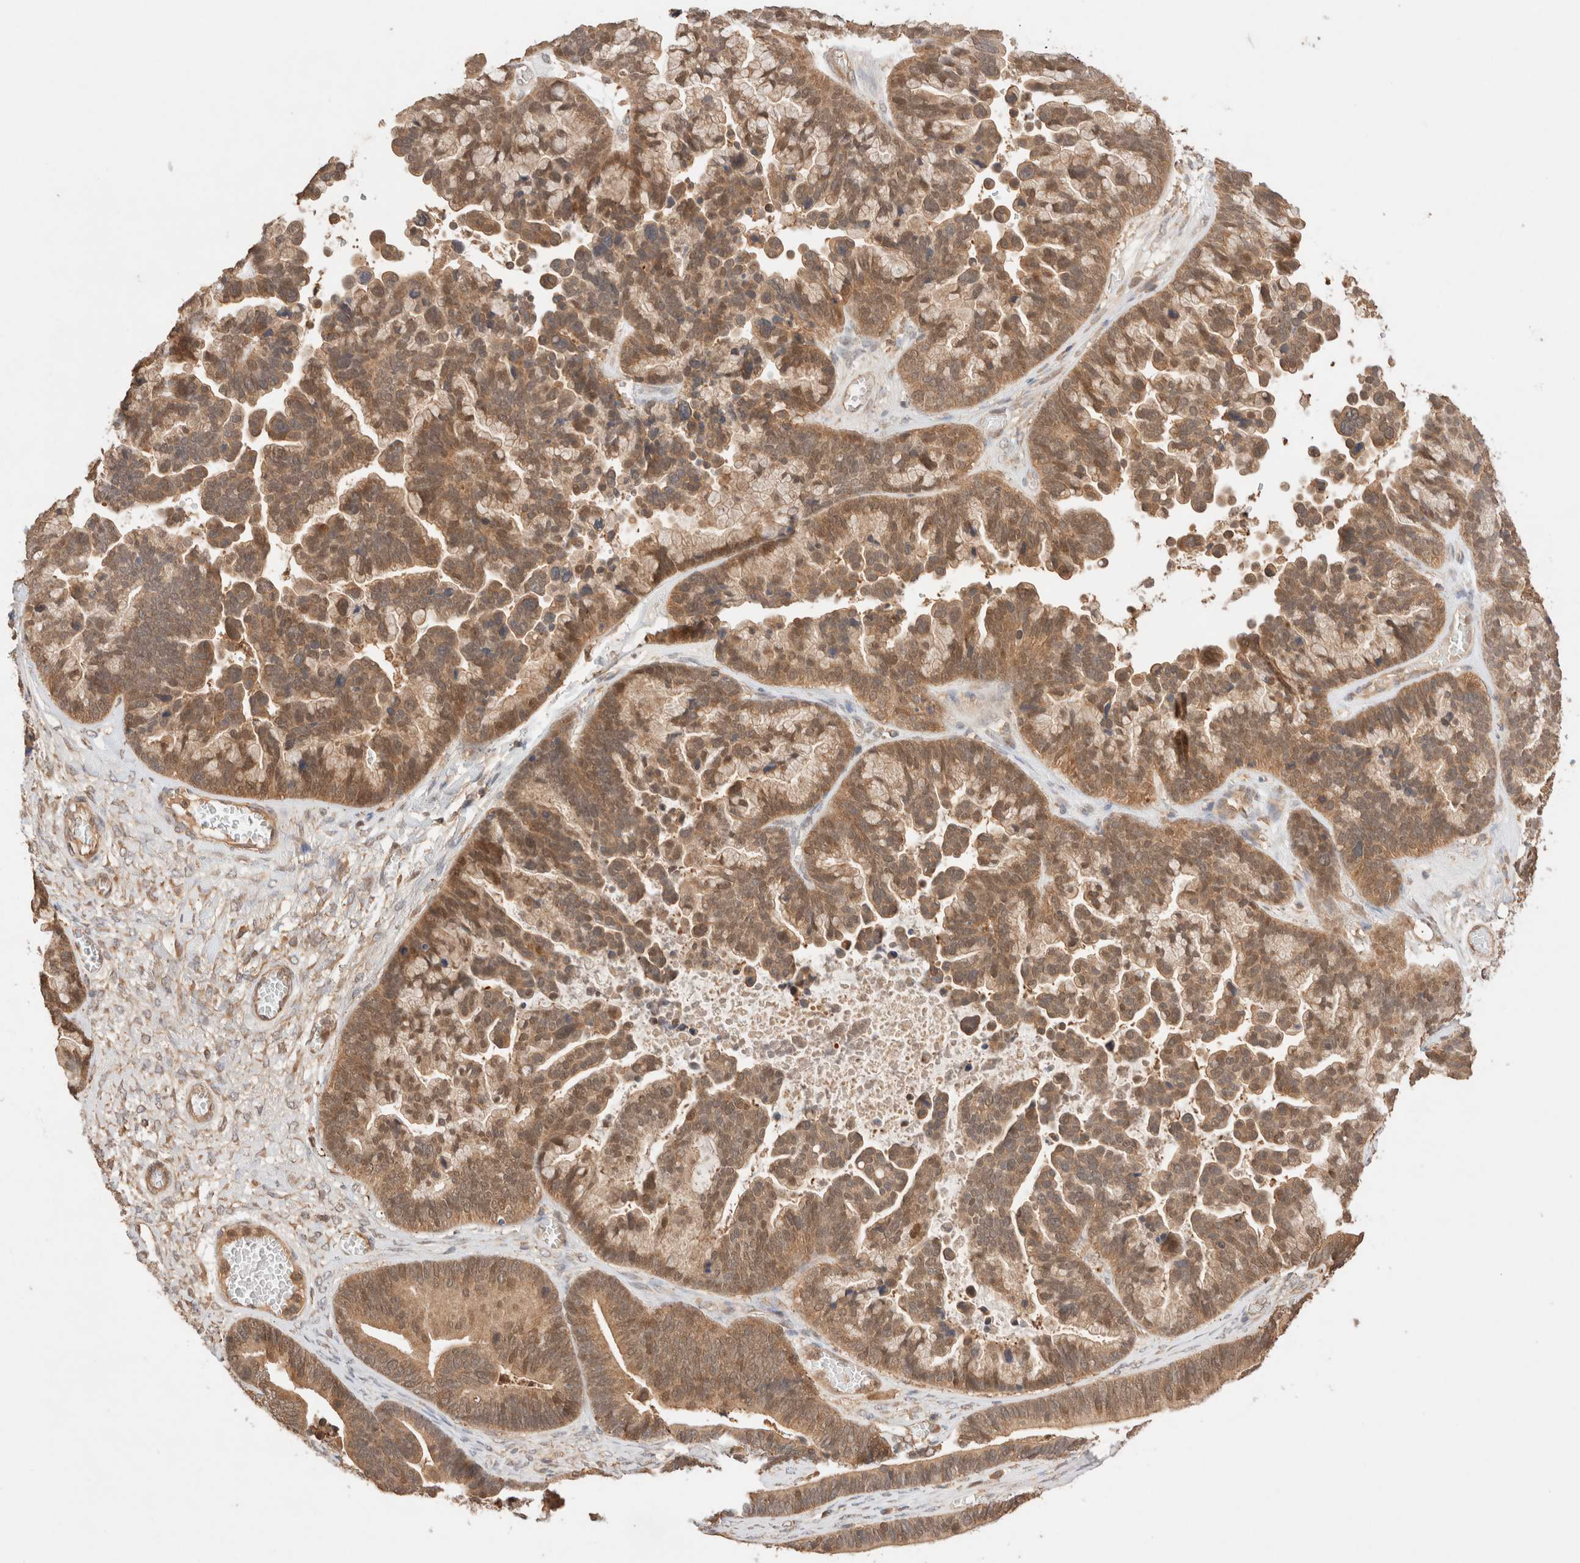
{"staining": {"intensity": "moderate", "quantity": ">75%", "location": "cytoplasmic/membranous,nuclear"}, "tissue": "ovarian cancer", "cell_type": "Tumor cells", "image_type": "cancer", "snomed": [{"axis": "morphology", "description": "Cystadenocarcinoma, serous, NOS"}, {"axis": "topography", "description": "Ovary"}], "caption": "Protein analysis of serous cystadenocarcinoma (ovarian) tissue shows moderate cytoplasmic/membranous and nuclear staining in about >75% of tumor cells.", "gene": "CARNMT1", "patient": {"sex": "female", "age": 56}}